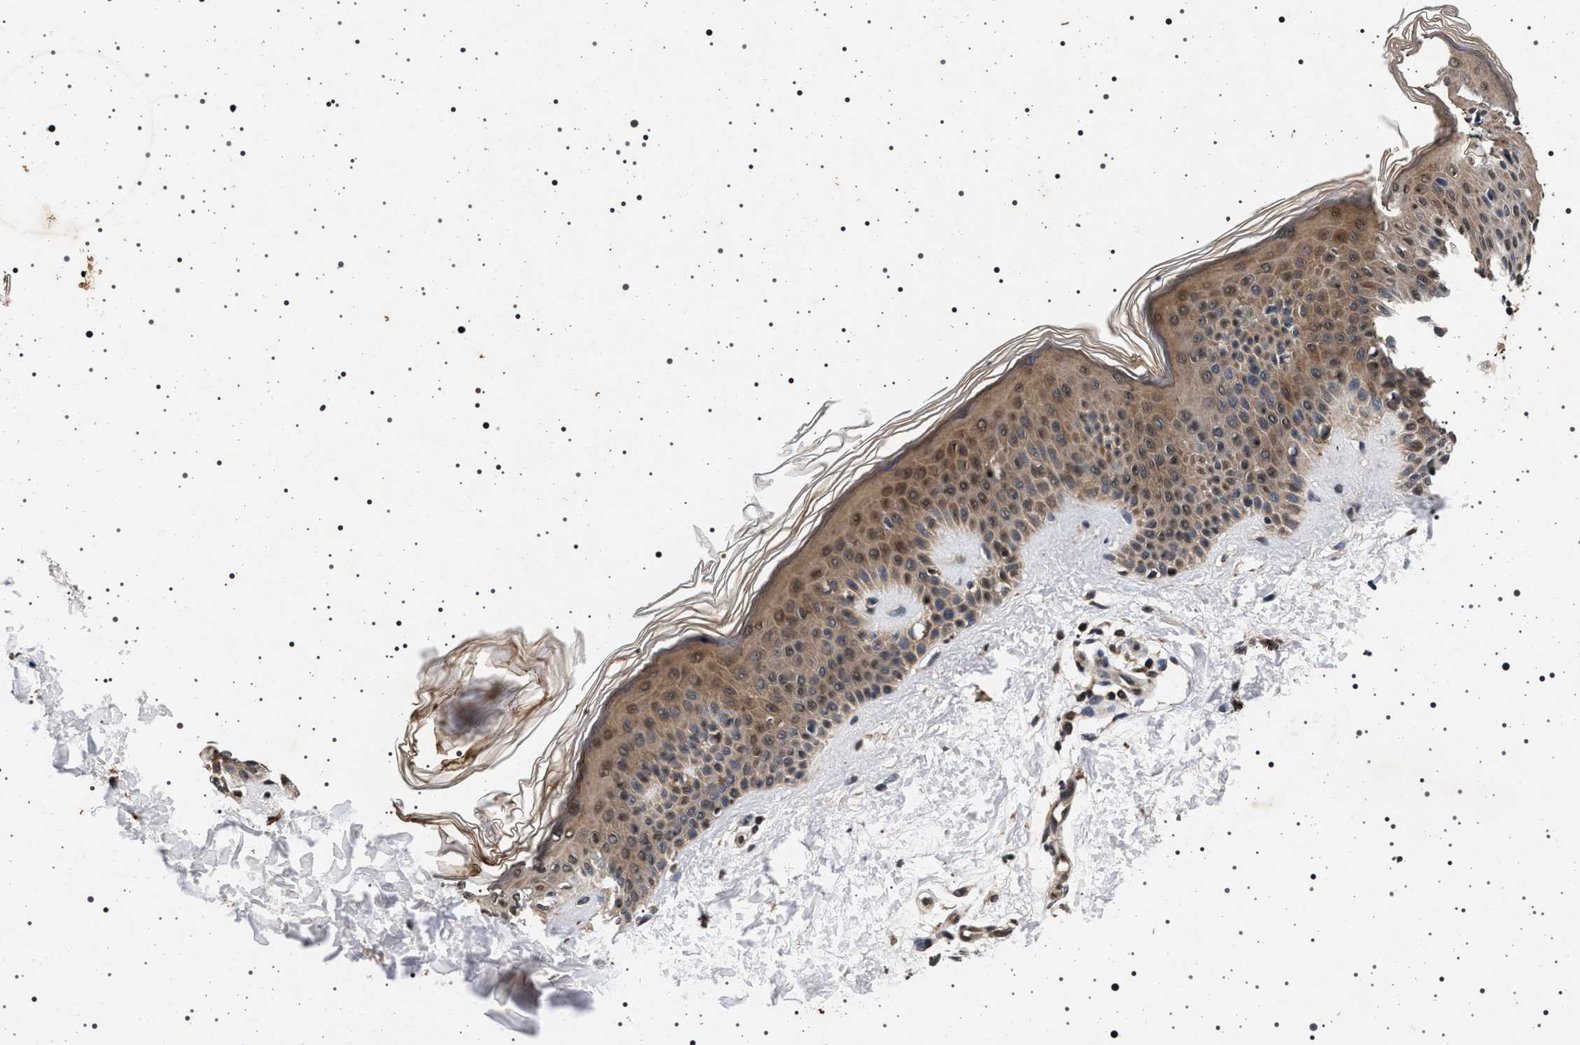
{"staining": {"intensity": "moderate", "quantity": ">75%", "location": "cytoplasmic/membranous"}, "tissue": "skin", "cell_type": "Fibroblasts", "image_type": "normal", "snomed": [{"axis": "morphology", "description": "Normal tissue, NOS"}, {"axis": "topography", "description": "Skin"}], "caption": "Normal skin shows moderate cytoplasmic/membranous positivity in approximately >75% of fibroblasts, visualized by immunohistochemistry. (Stains: DAB in brown, nuclei in blue, Microscopy: brightfield microscopy at high magnification).", "gene": "CDKN1B", "patient": {"sex": "male", "age": 16}}